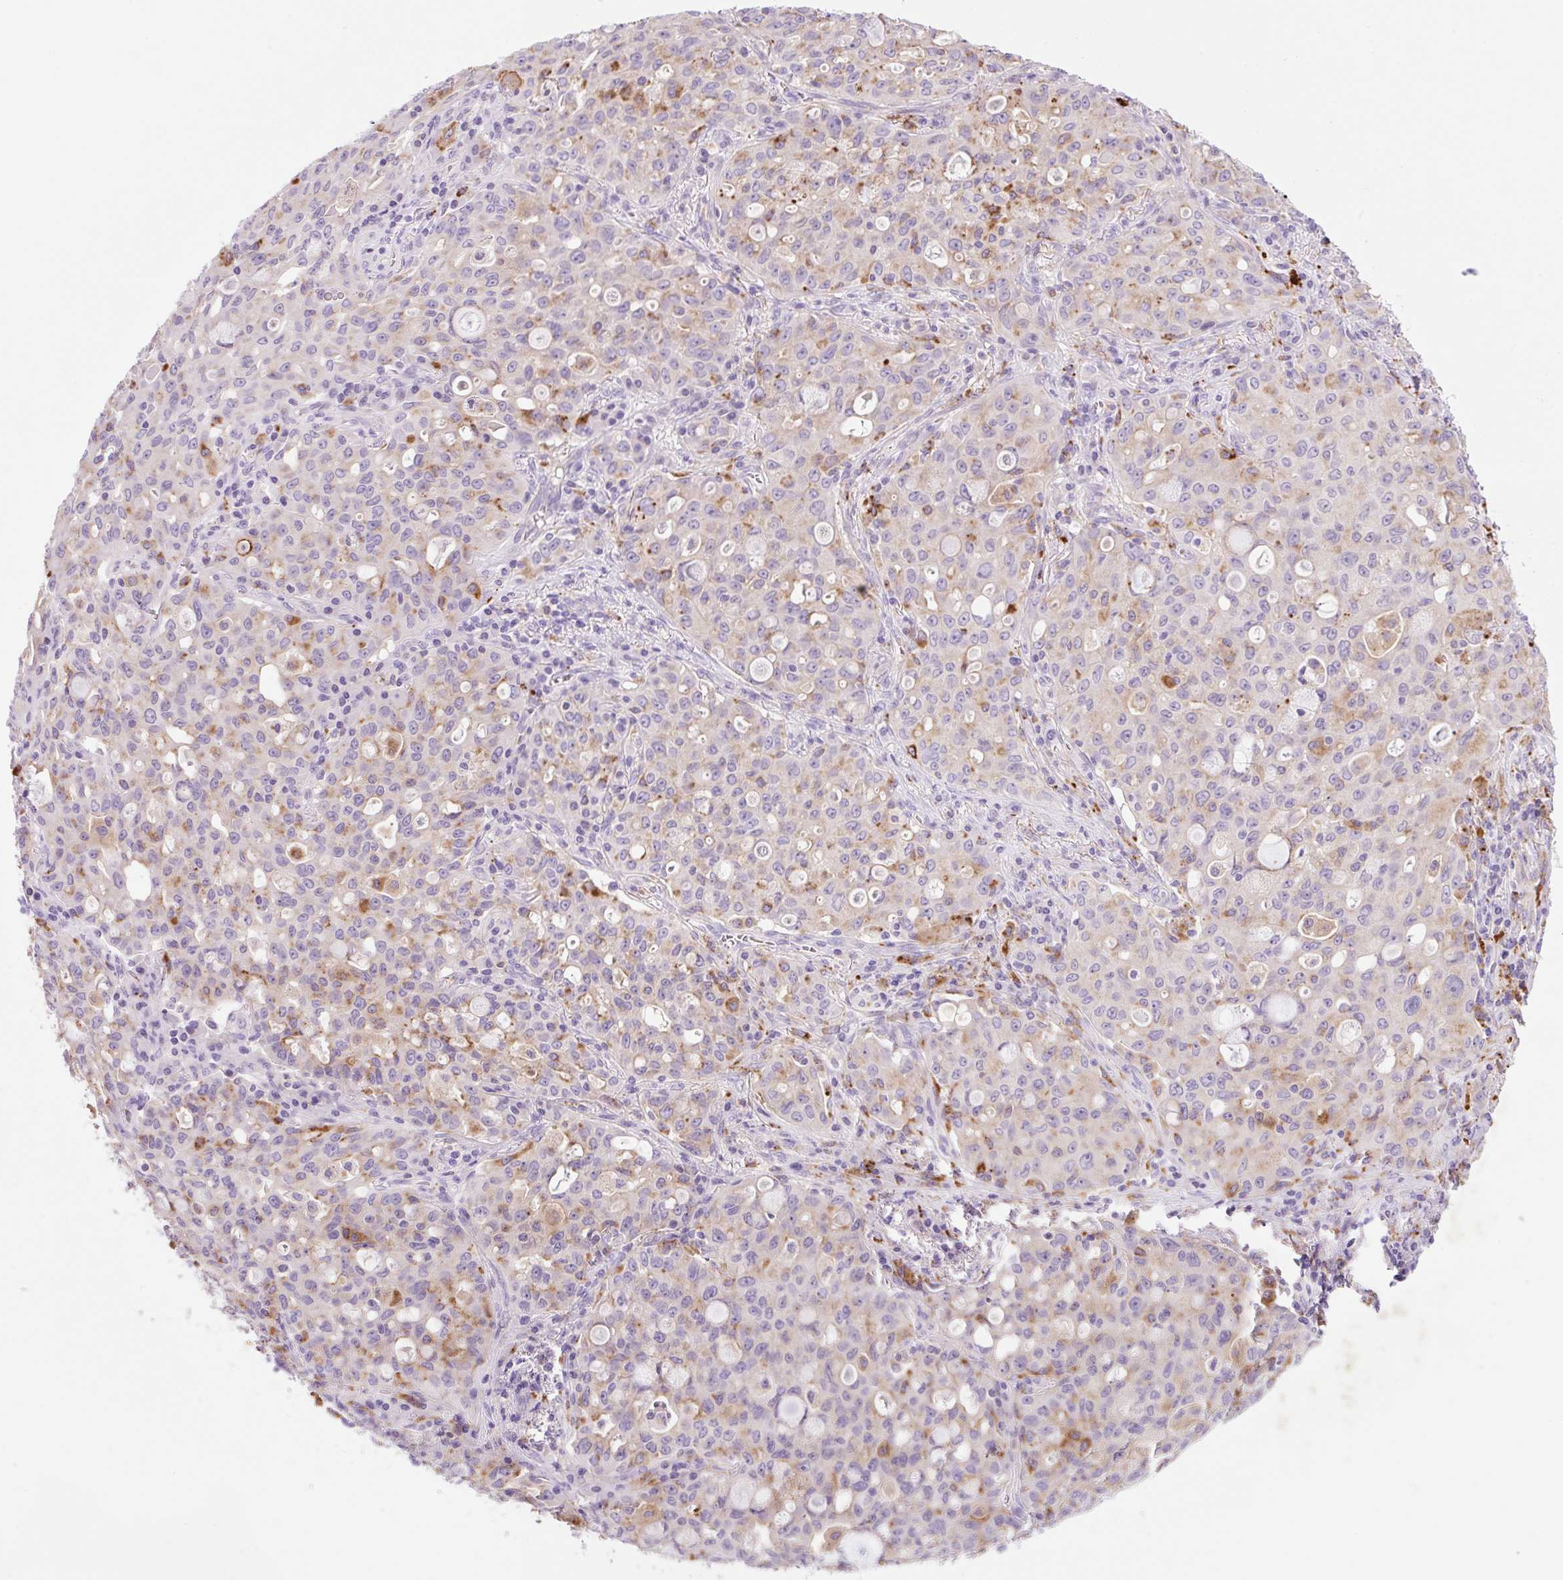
{"staining": {"intensity": "moderate", "quantity": "<25%", "location": "cytoplasmic/membranous"}, "tissue": "lung cancer", "cell_type": "Tumor cells", "image_type": "cancer", "snomed": [{"axis": "morphology", "description": "Adenocarcinoma, NOS"}, {"axis": "topography", "description": "Lung"}], "caption": "Adenocarcinoma (lung) stained with a protein marker displays moderate staining in tumor cells.", "gene": "HEXA", "patient": {"sex": "female", "age": 44}}